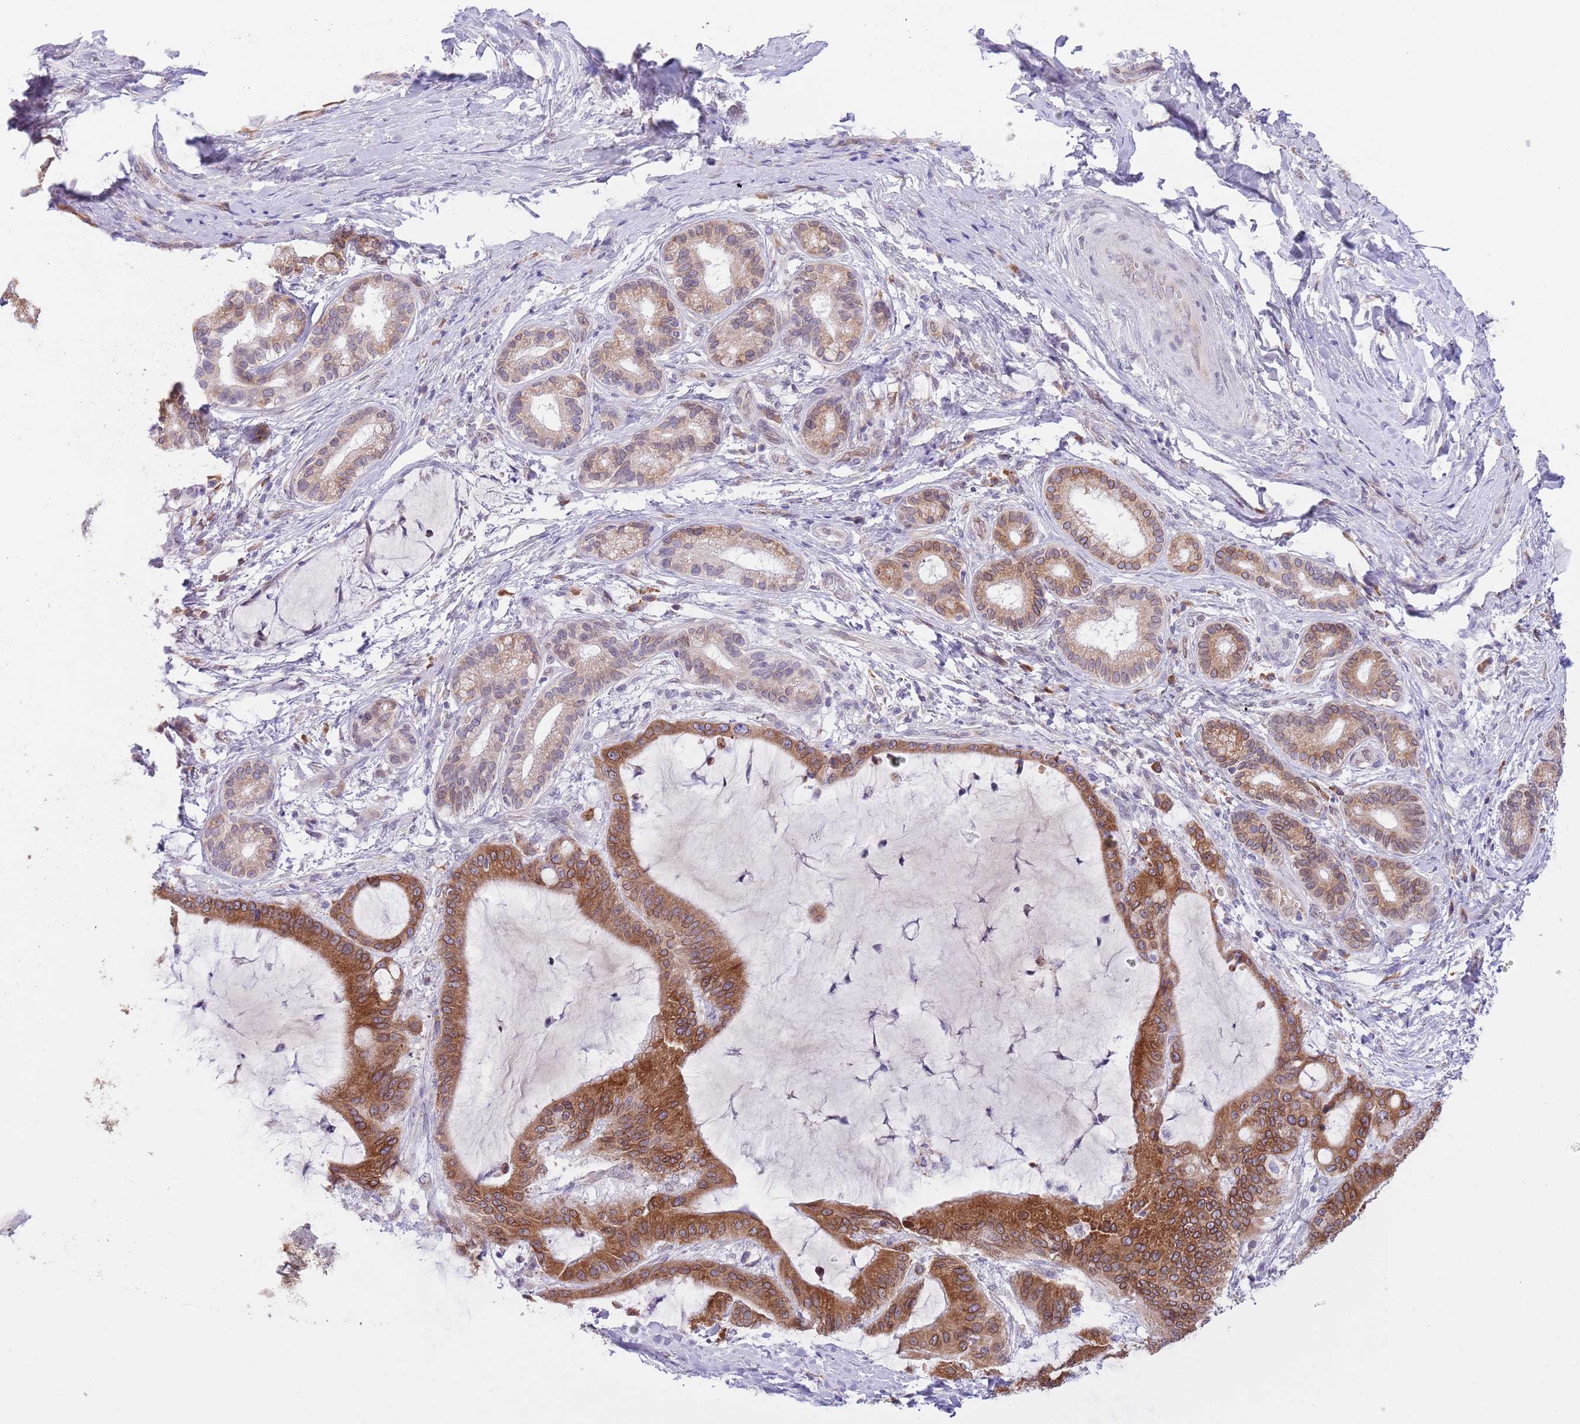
{"staining": {"intensity": "strong", "quantity": "25%-75%", "location": "cytoplasmic/membranous,nuclear"}, "tissue": "liver cancer", "cell_type": "Tumor cells", "image_type": "cancer", "snomed": [{"axis": "morphology", "description": "Normal tissue, NOS"}, {"axis": "morphology", "description": "Cholangiocarcinoma"}, {"axis": "topography", "description": "Liver"}, {"axis": "topography", "description": "Peripheral nerve tissue"}], "caption": "Human liver cancer stained with a brown dye reveals strong cytoplasmic/membranous and nuclear positive staining in about 25%-75% of tumor cells.", "gene": "EBPL", "patient": {"sex": "female", "age": 73}}